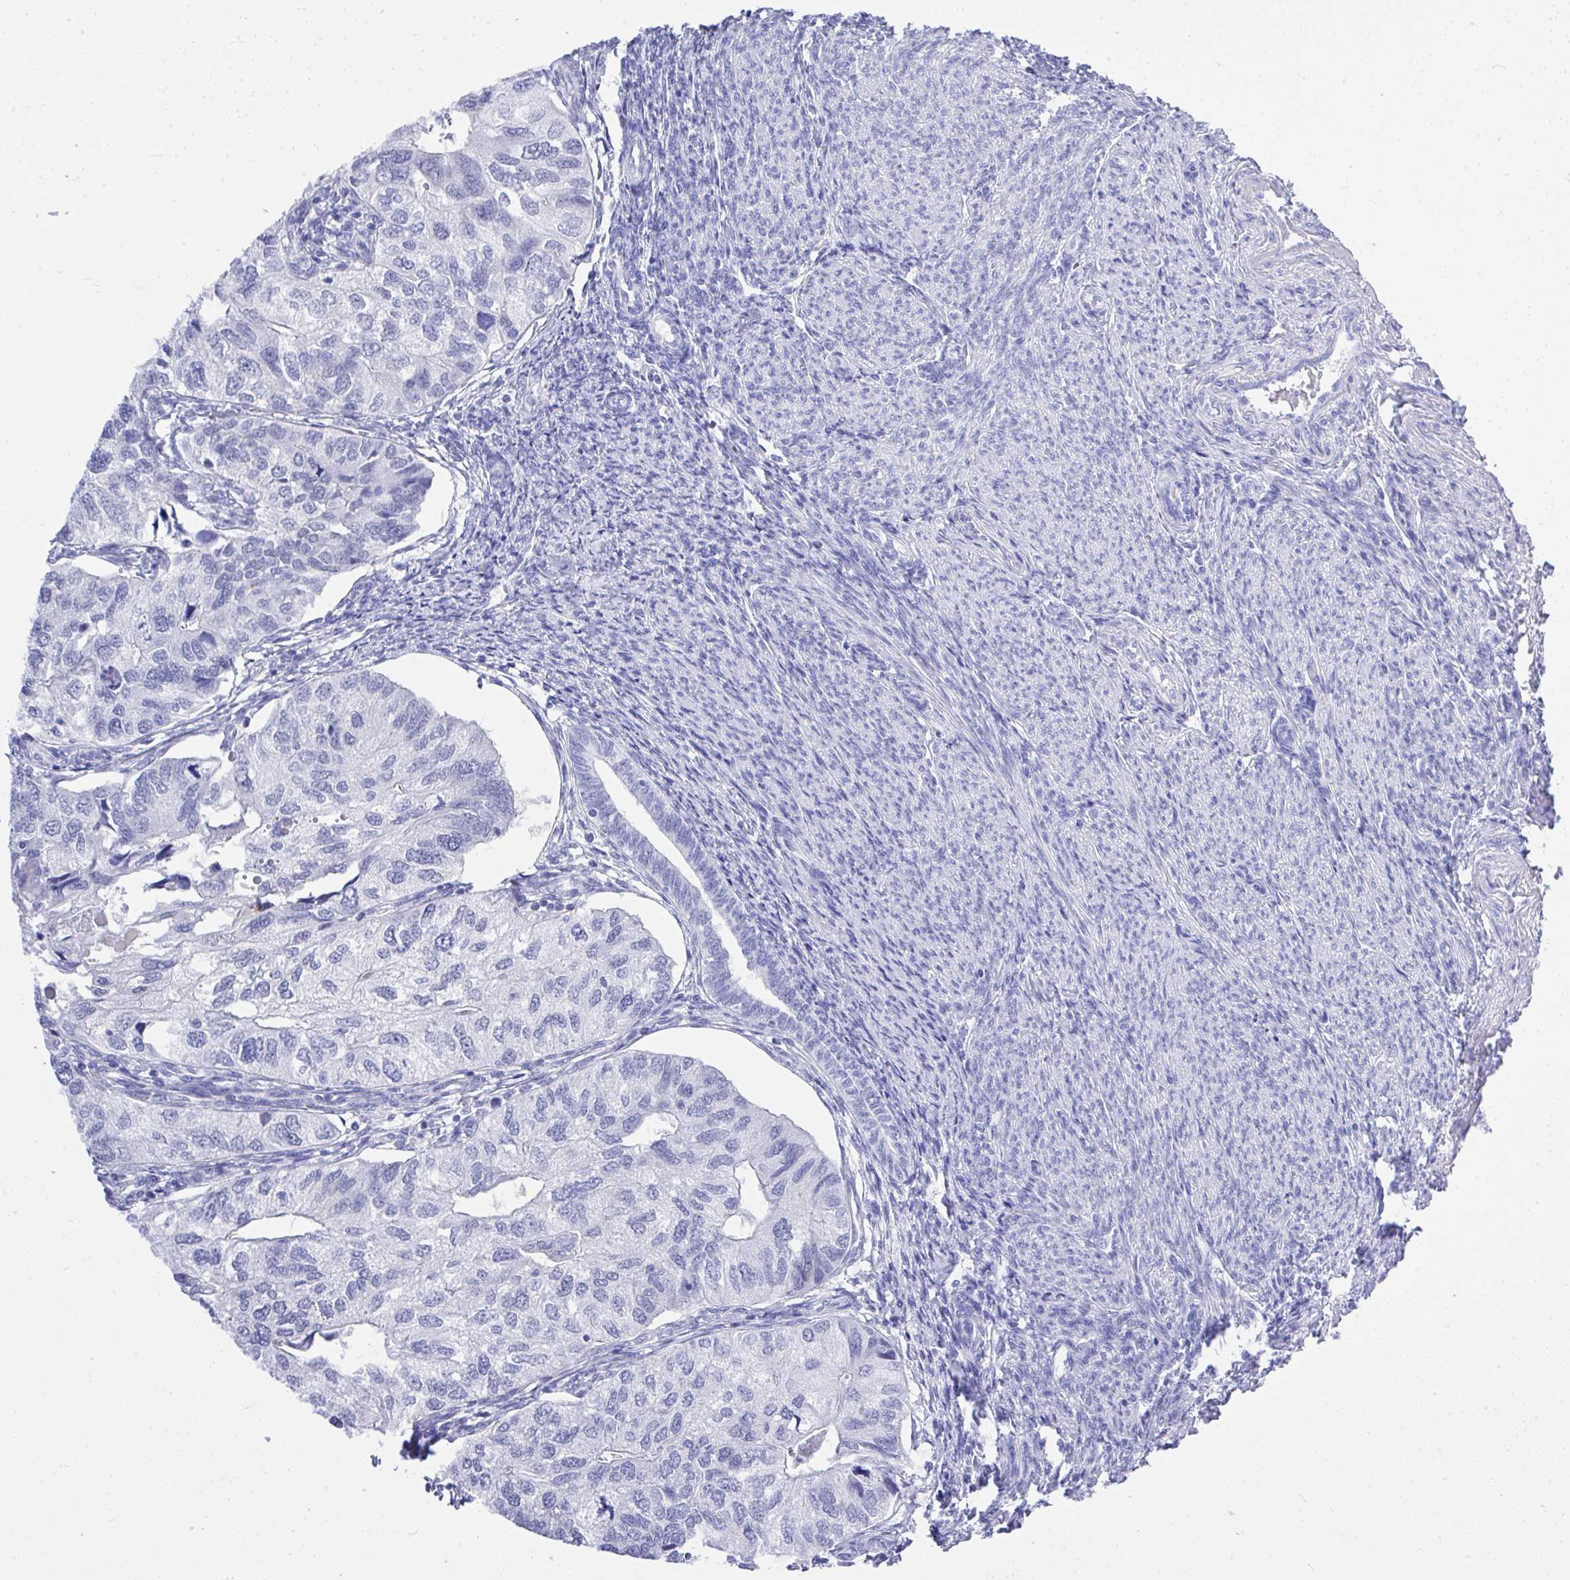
{"staining": {"intensity": "negative", "quantity": "none", "location": "none"}, "tissue": "endometrial cancer", "cell_type": "Tumor cells", "image_type": "cancer", "snomed": [{"axis": "morphology", "description": "Carcinoma, NOS"}, {"axis": "topography", "description": "Uterus"}], "caption": "Tumor cells show no significant protein staining in endometrial cancer (carcinoma). Nuclei are stained in blue.", "gene": "MS4A12", "patient": {"sex": "female", "age": 76}}